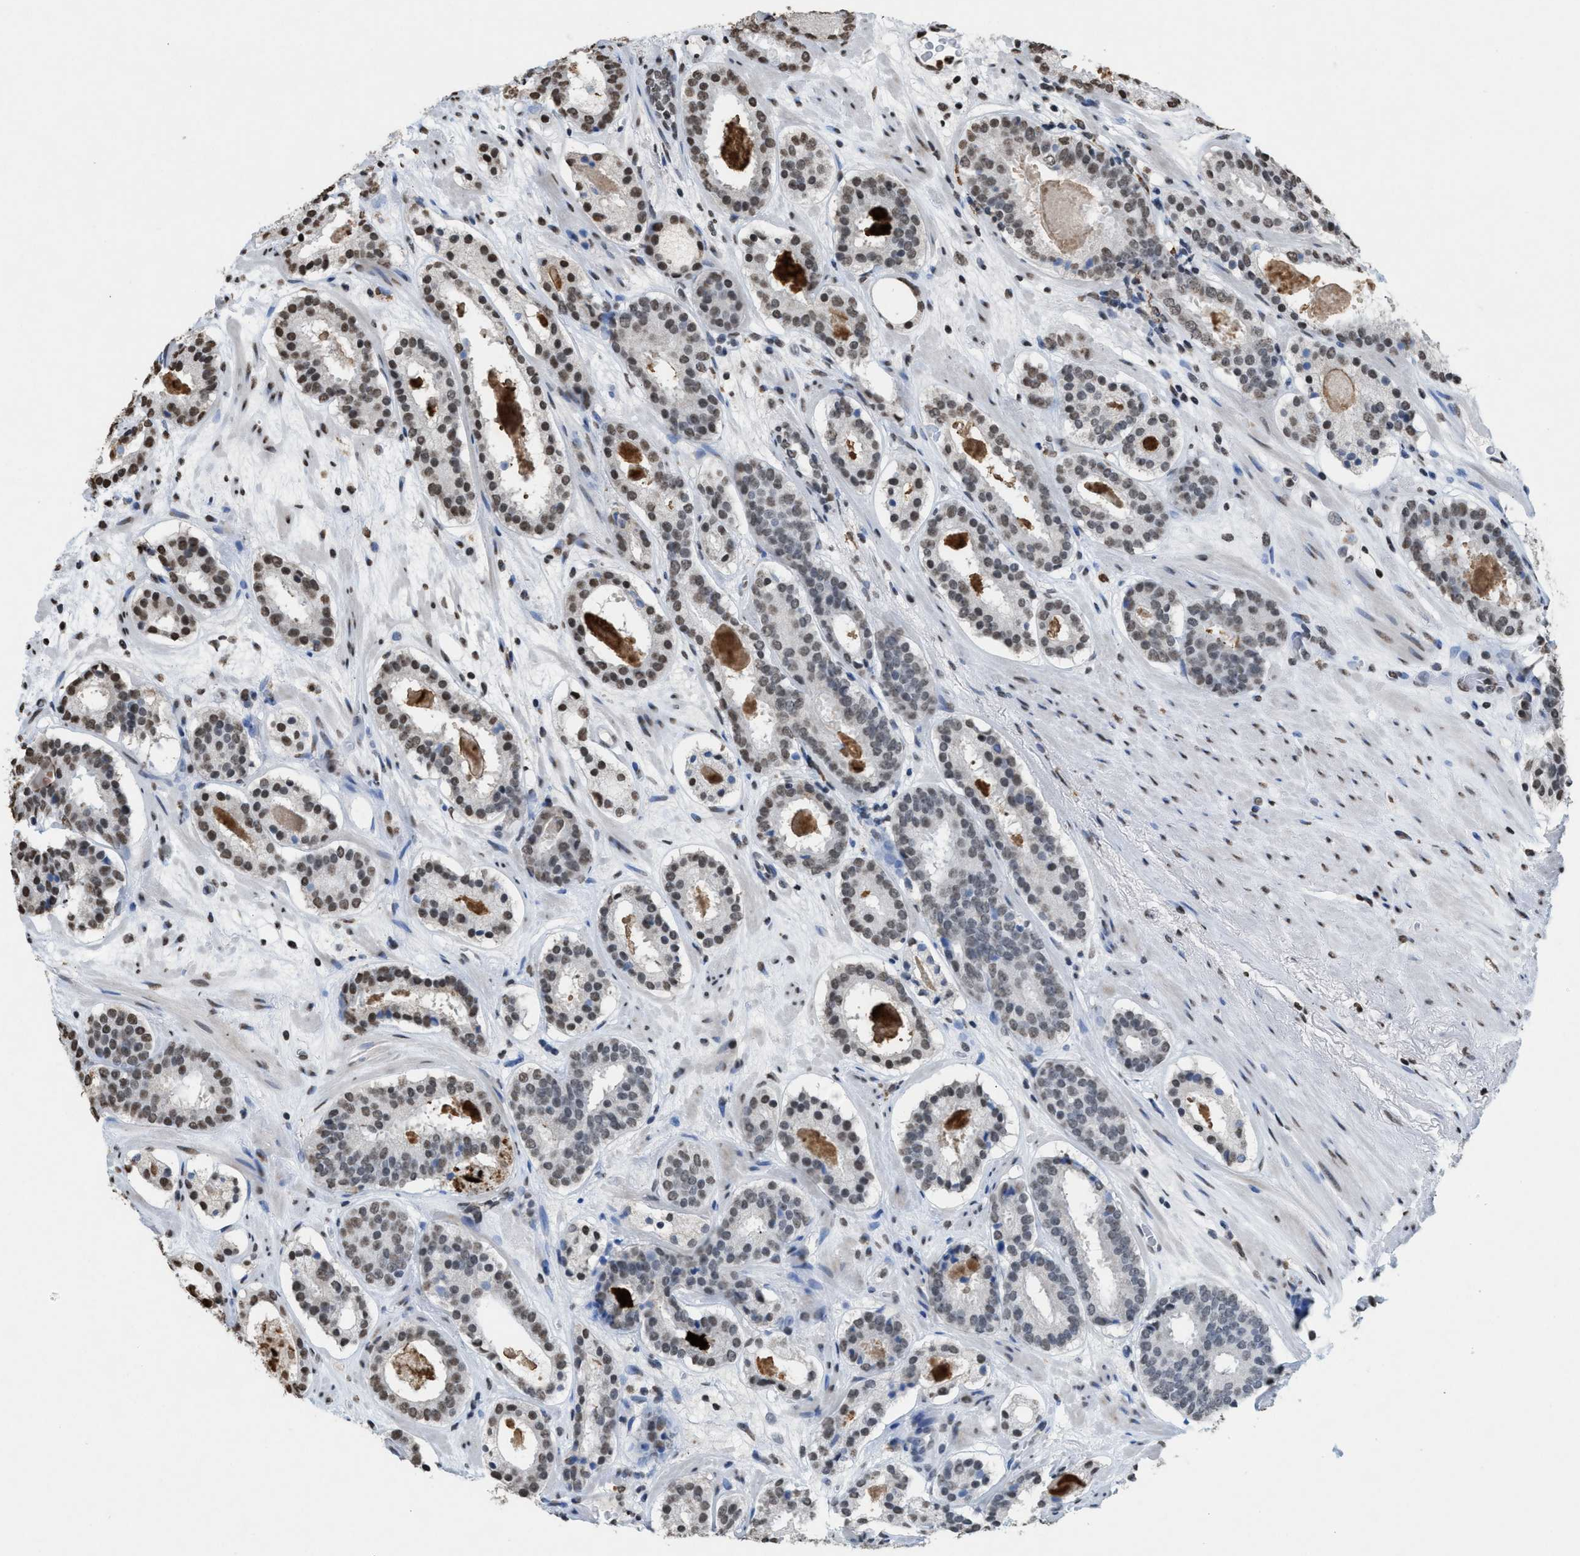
{"staining": {"intensity": "weak", "quantity": "25%-75%", "location": "nuclear"}, "tissue": "prostate cancer", "cell_type": "Tumor cells", "image_type": "cancer", "snomed": [{"axis": "morphology", "description": "Adenocarcinoma, Low grade"}, {"axis": "topography", "description": "Prostate"}], "caption": "Immunohistochemistry (IHC) (DAB) staining of prostate cancer exhibits weak nuclear protein positivity in about 25%-75% of tumor cells.", "gene": "NUP88", "patient": {"sex": "male", "age": 69}}